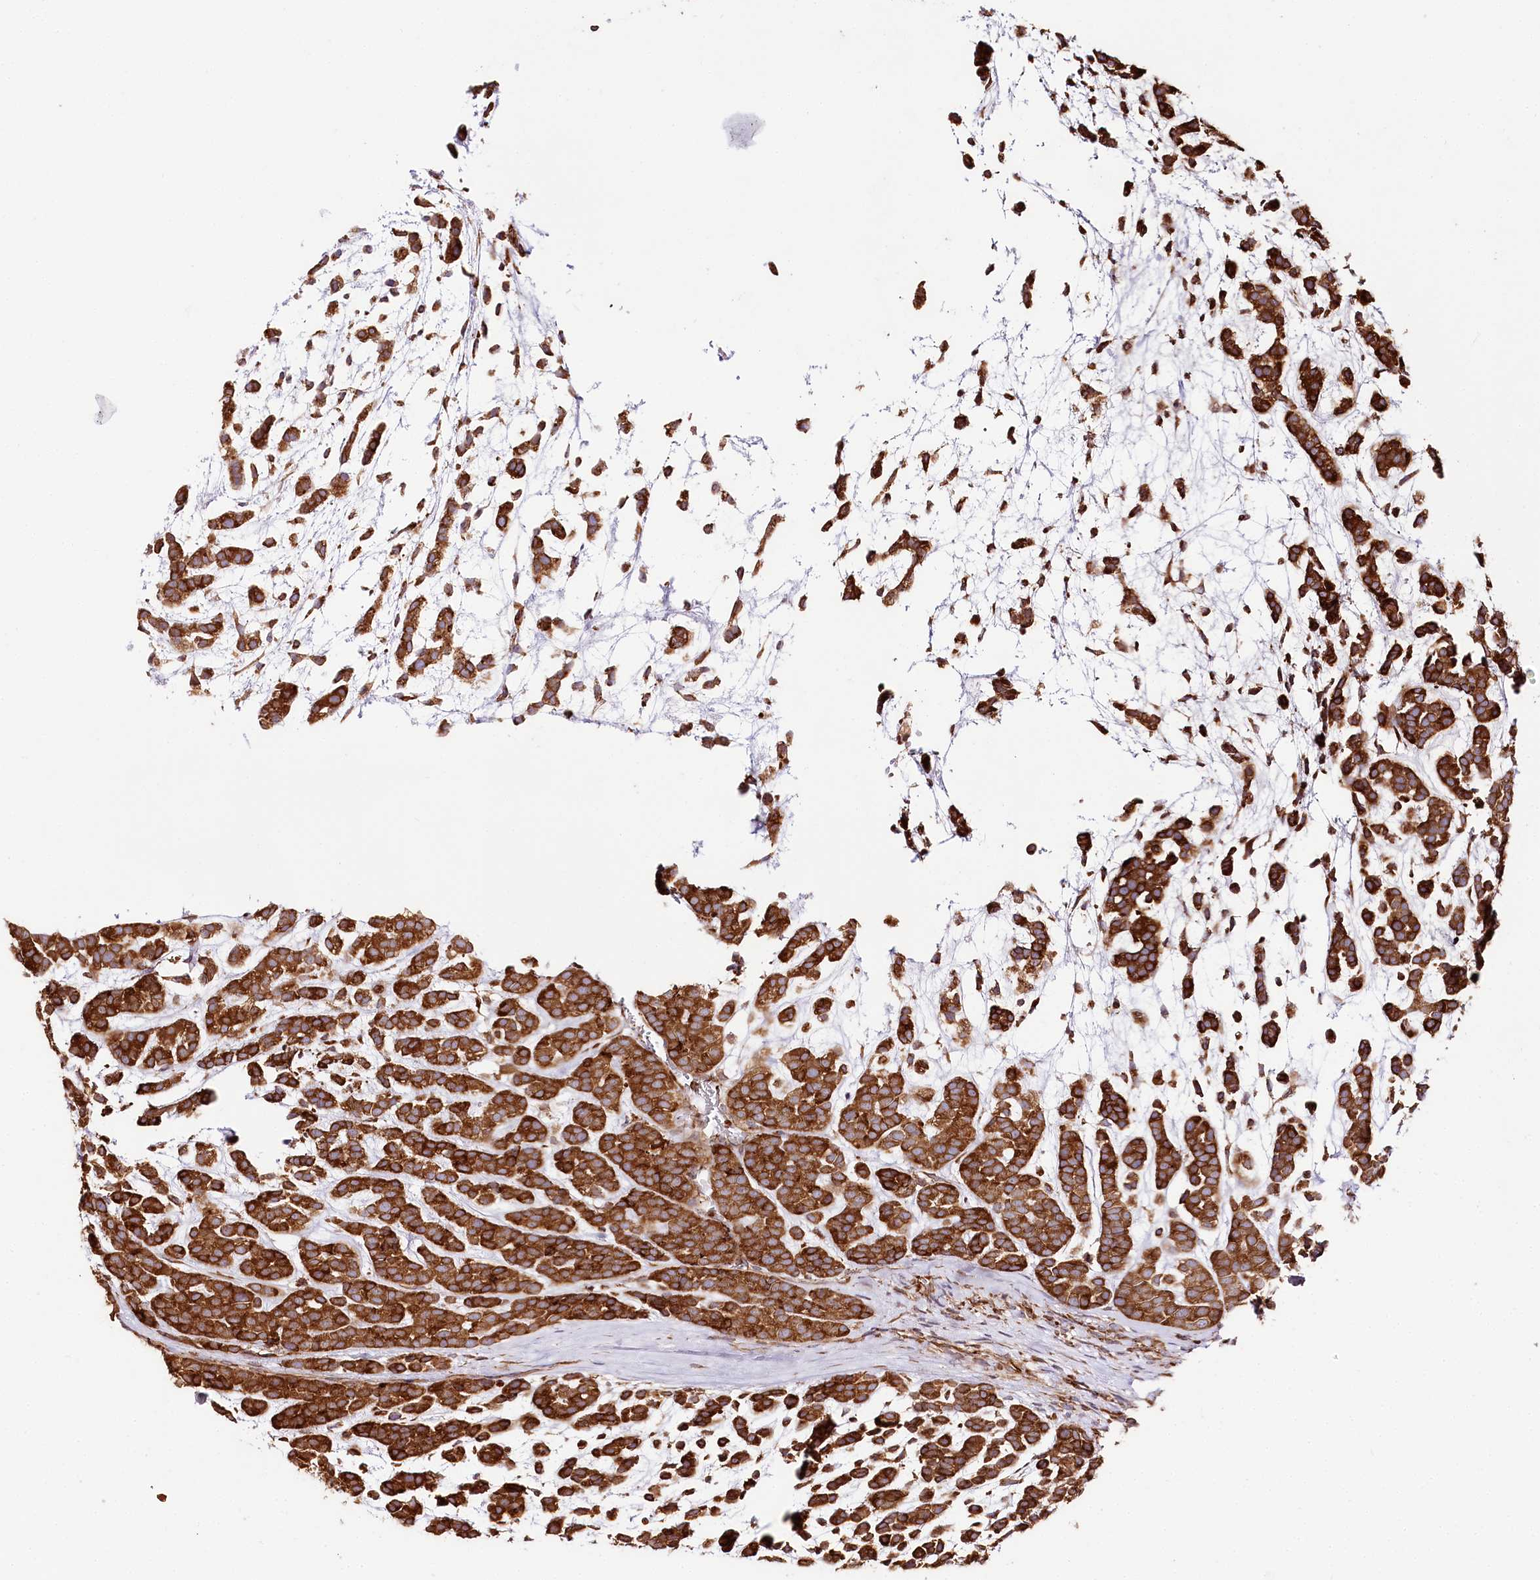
{"staining": {"intensity": "strong", "quantity": ">75%", "location": "cytoplasmic/membranous"}, "tissue": "head and neck cancer", "cell_type": "Tumor cells", "image_type": "cancer", "snomed": [{"axis": "morphology", "description": "Adenocarcinoma, NOS"}, {"axis": "morphology", "description": "Adenoma, NOS"}, {"axis": "topography", "description": "Head-Neck"}], "caption": "Immunohistochemical staining of human head and neck cancer (adenocarcinoma) shows strong cytoplasmic/membranous protein positivity in about >75% of tumor cells. Using DAB (brown) and hematoxylin (blue) stains, captured at high magnification using brightfield microscopy.", "gene": "CNPY2", "patient": {"sex": "female", "age": 55}}